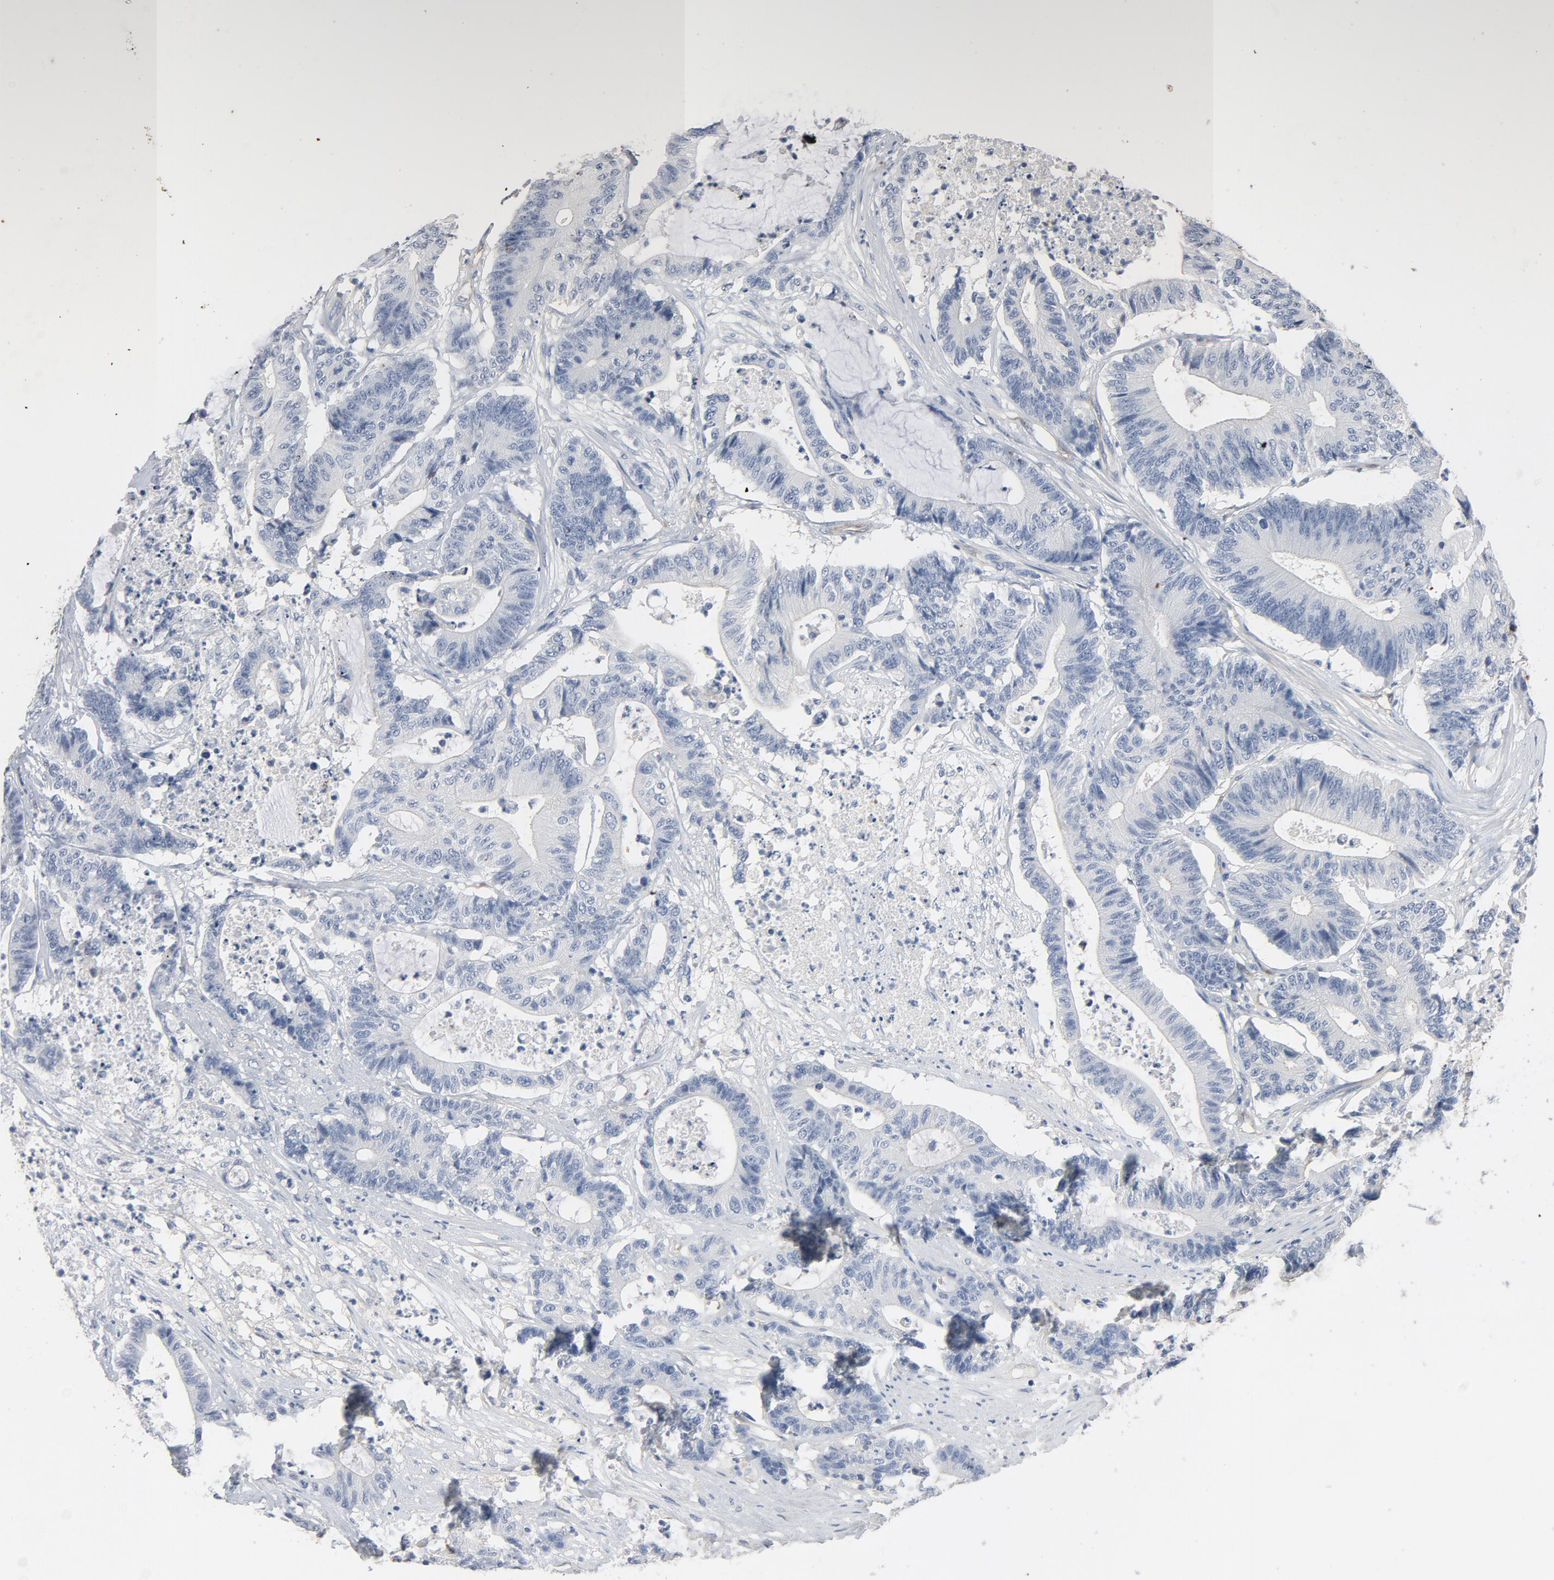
{"staining": {"intensity": "negative", "quantity": "none", "location": "none"}, "tissue": "colorectal cancer", "cell_type": "Tumor cells", "image_type": "cancer", "snomed": [{"axis": "morphology", "description": "Adenocarcinoma, NOS"}, {"axis": "topography", "description": "Colon"}], "caption": "Immunohistochemistry (IHC) histopathology image of adenocarcinoma (colorectal) stained for a protein (brown), which shows no expression in tumor cells.", "gene": "KDR", "patient": {"sex": "female", "age": 84}}